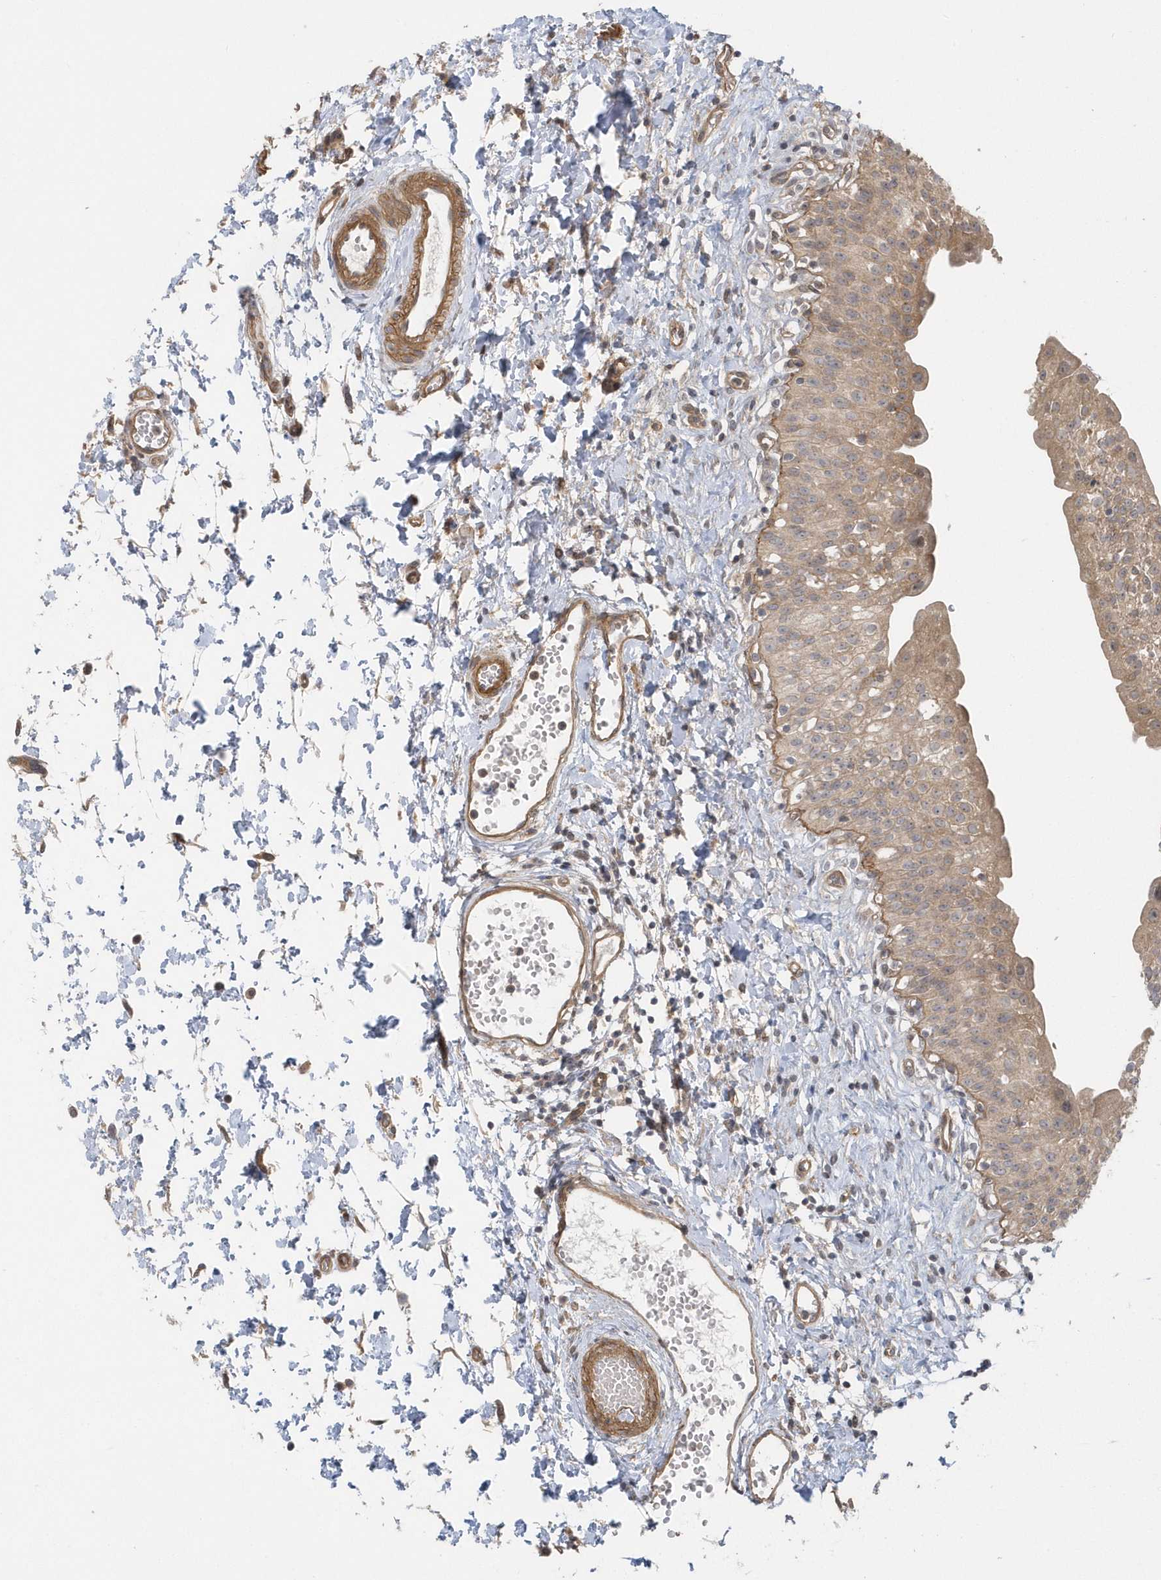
{"staining": {"intensity": "moderate", "quantity": ">75%", "location": "cytoplasmic/membranous"}, "tissue": "urinary bladder", "cell_type": "Urothelial cells", "image_type": "normal", "snomed": [{"axis": "morphology", "description": "Normal tissue, NOS"}, {"axis": "topography", "description": "Urinary bladder"}], "caption": "DAB immunohistochemical staining of unremarkable urinary bladder shows moderate cytoplasmic/membranous protein positivity in about >75% of urothelial cells.", "gene": "ACTR1A", "patient": {"sex": "male", "age": 51}}